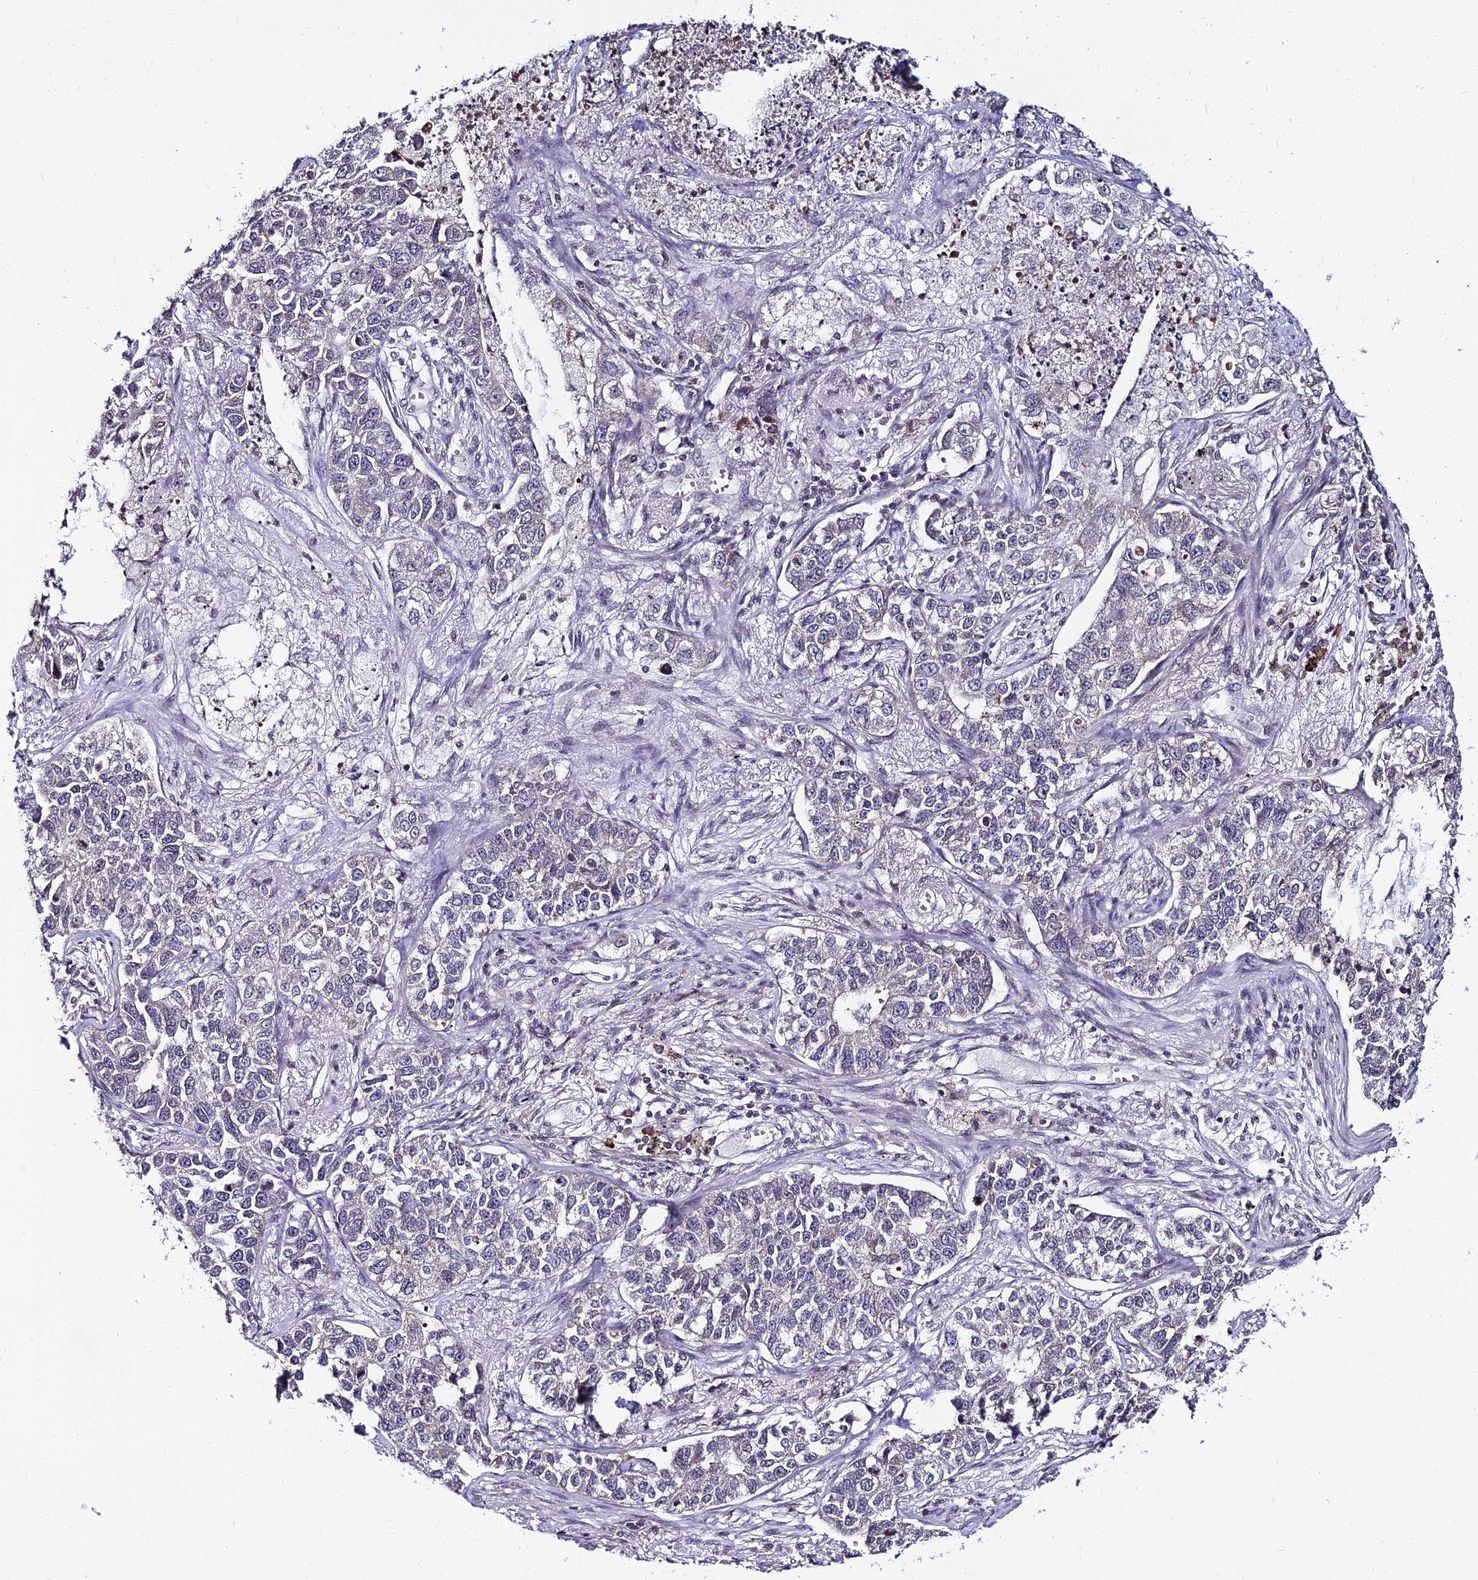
{"staining": {"intensity": "negative", "quantity": "none", "location": "none"}, "tissue": "lung cancer", "cell_type": "Tumor cells", "image_type": "cancer", "snomed": [{"axis": "morphology", "description": "Adenocarcinoma, NOS"}, {"axis": "topography", "description": "Lung"}], "caption": "Image shows no significant protein positivity in tumor cells of lung cancer (adenocarcinoma).", "gene": "CDNF", "patient": {"sex": "male", "age": 49}}